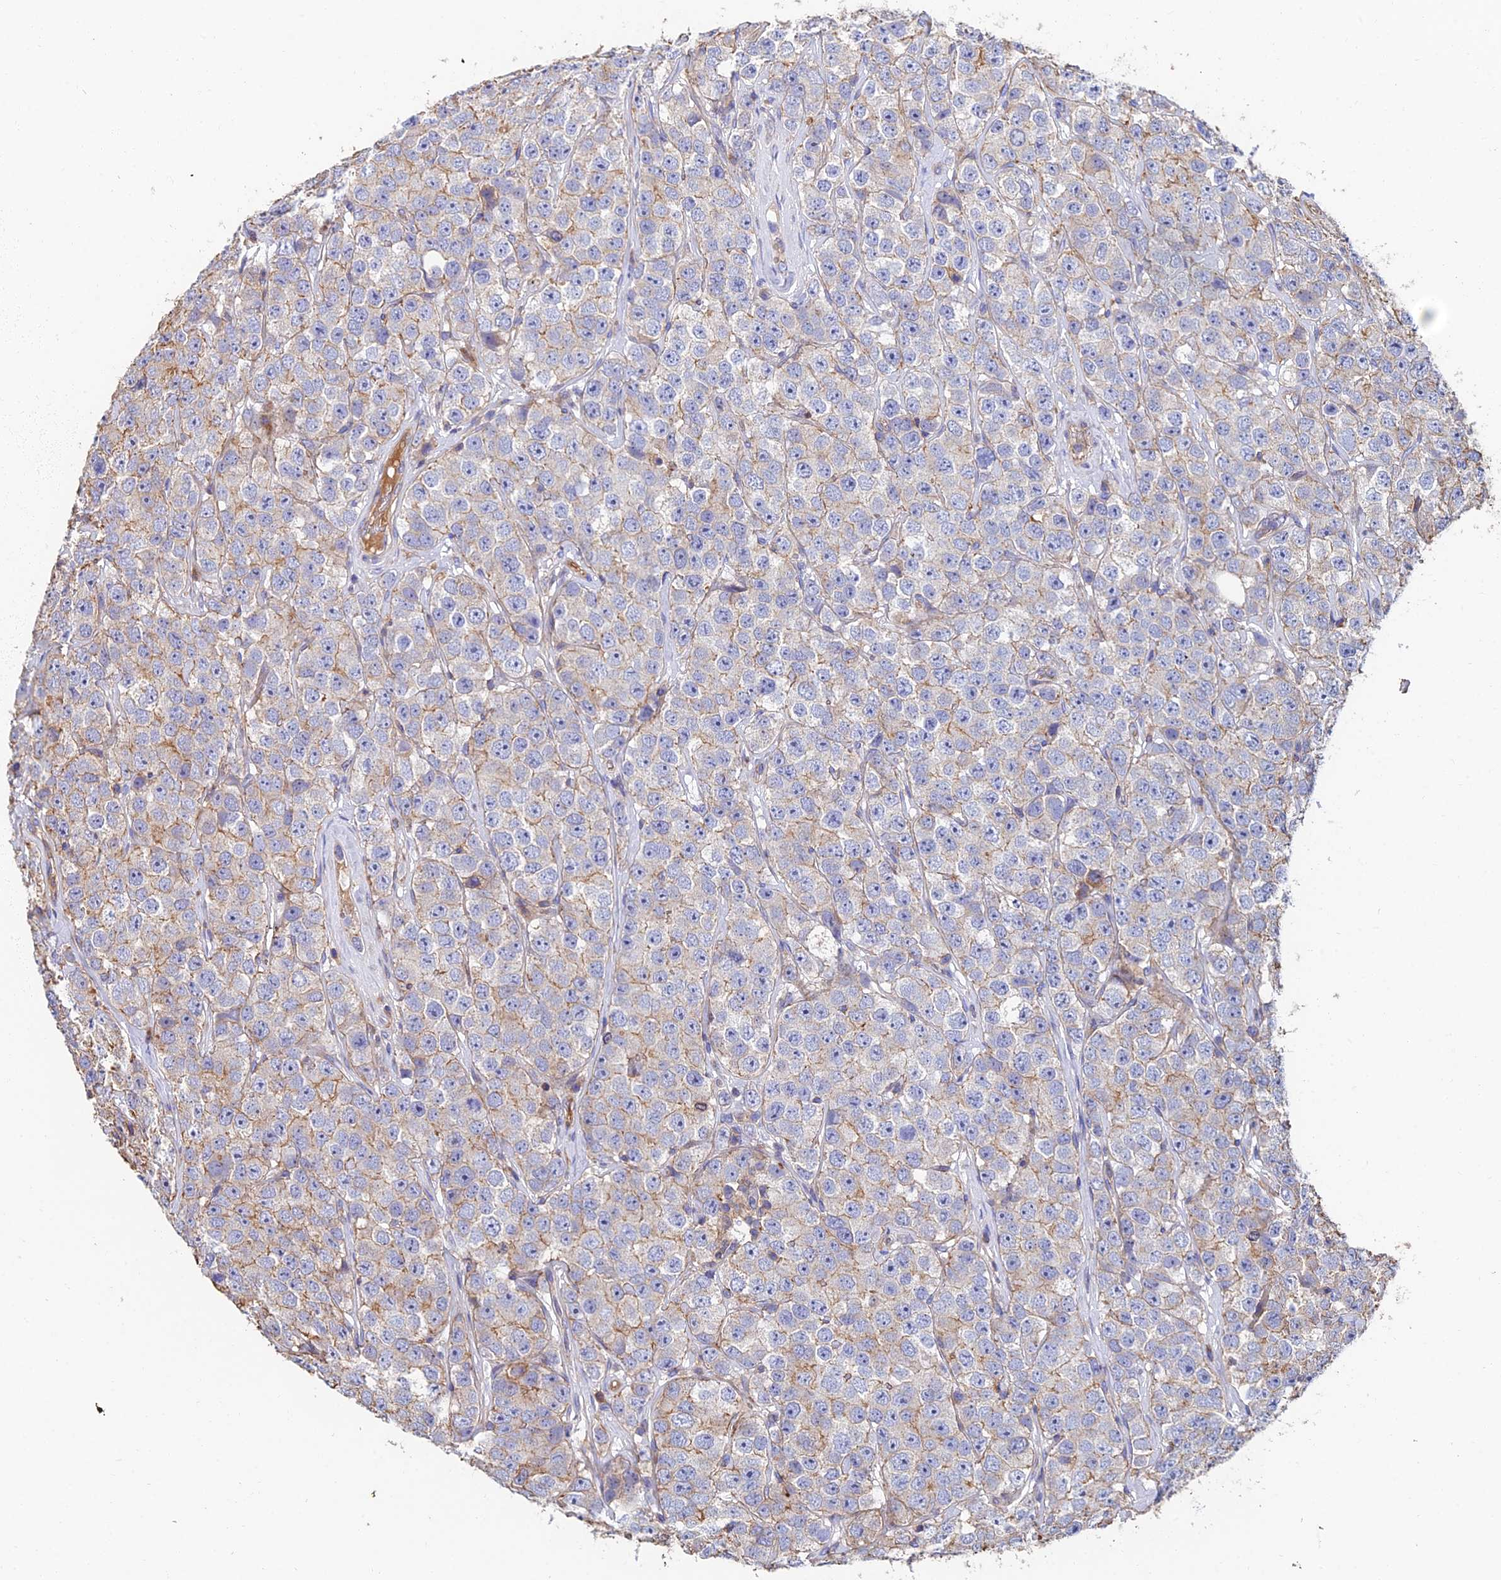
{"staining": {"intensity": "weak", "quantity": "<25%", "location": "cytoplasmic/membranous"}, "tissue": "testis cancer", "cell_type": "Tumor cells", "image_type": "cancer", "snomed": [{"axis": "morphology", "description": "Seminoma, NOS"}, {"axis": "topography", "description": "Testis"}], "caption": "Testis cancer (seminoma) was stained to show a protein in brown. There is no significant expression in tumor cells. (Stains: DAB (3,3'-diaminobenzidine) IHC with hematoxylin counter stain, Microscopy: brightfield microscopy at high magnification).", "gene": "EXT1", "patient": {"sex": "male", "age": 28}}